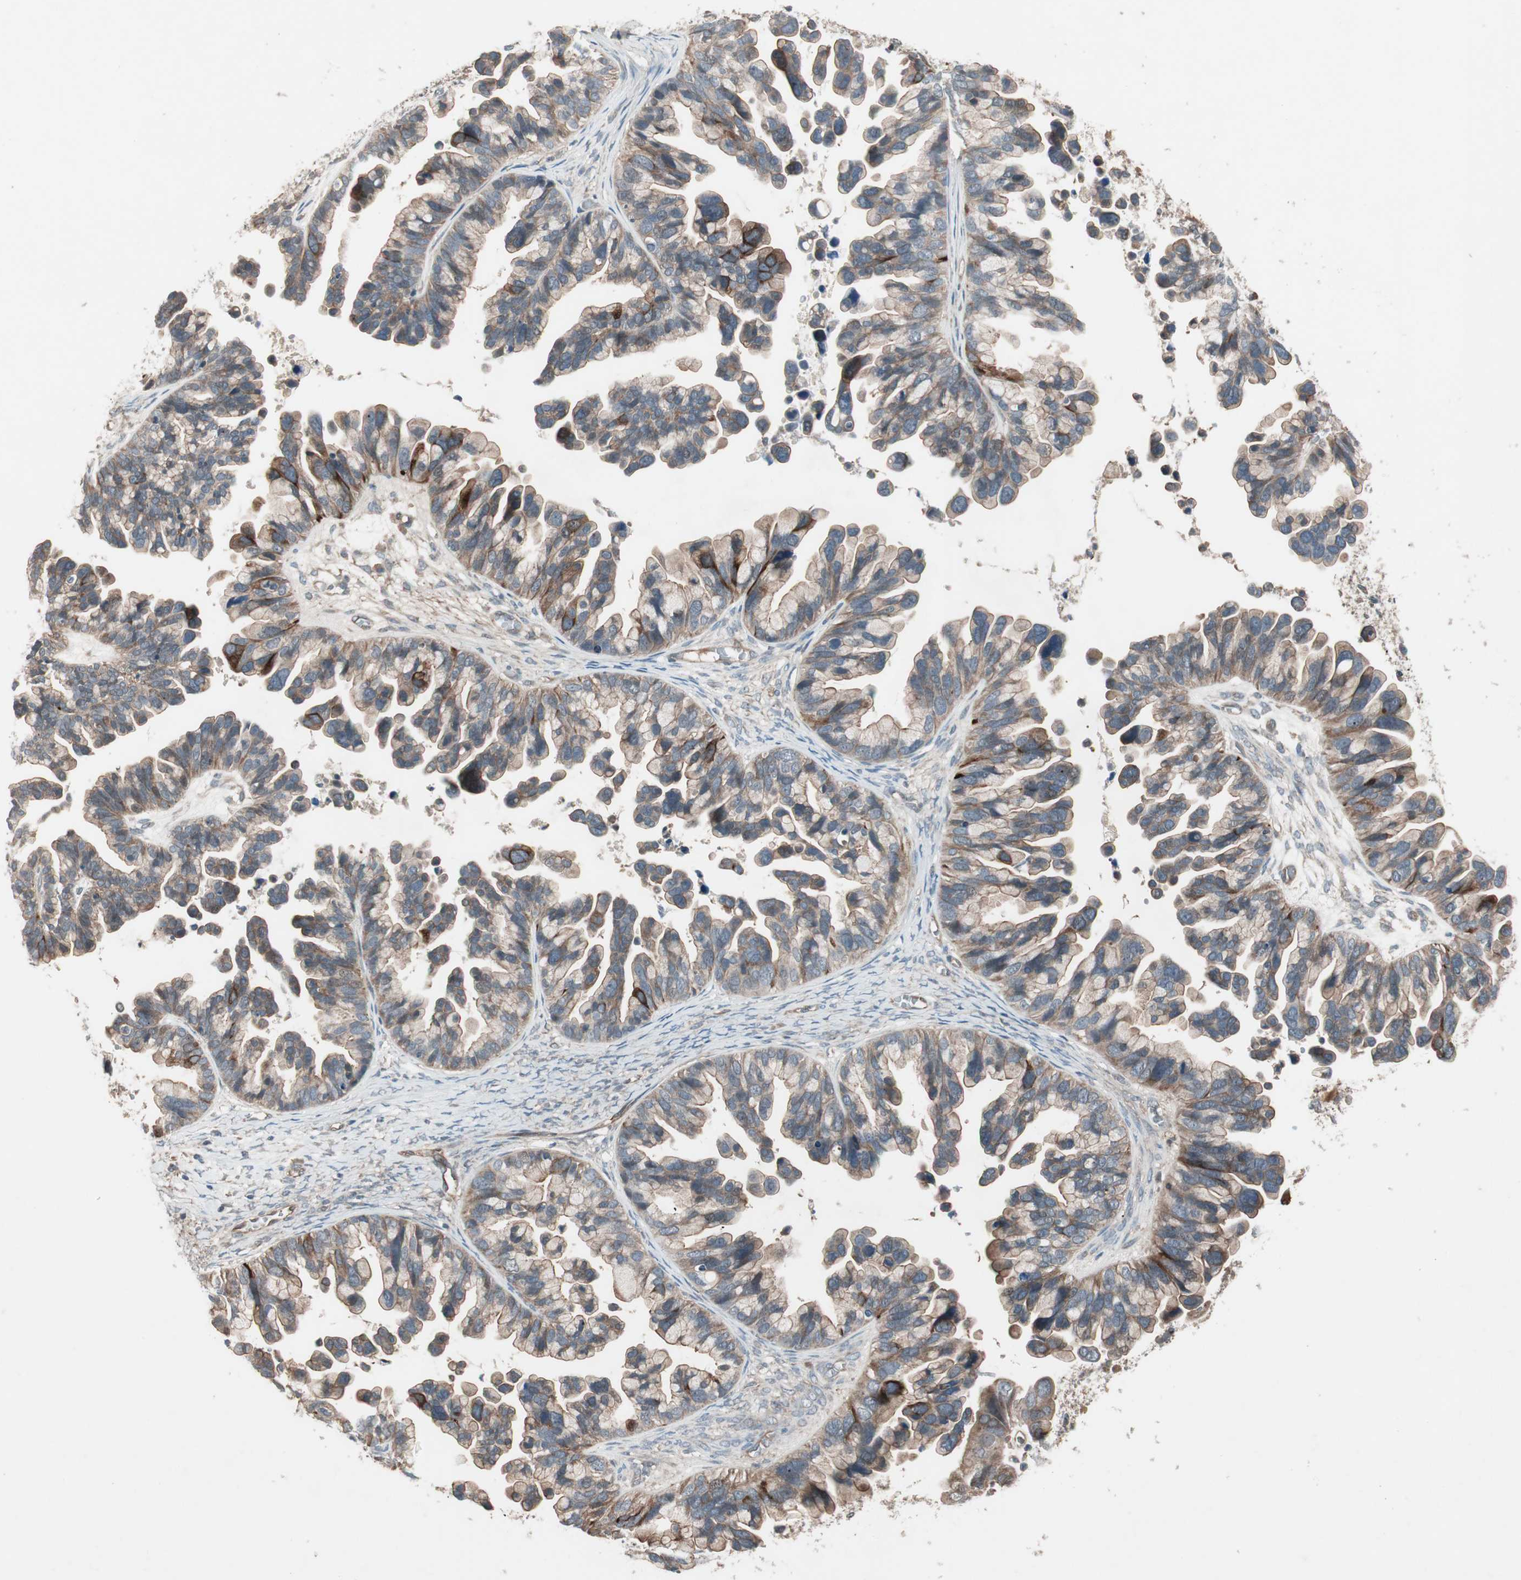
{"staining": {"intensity": "moderate", "quantity": "25%-75%", "location": "cytoplasmic/membranous"}, "tissue": "ovarian cancer", "cell_type": "Tumor cells", "image_type": "cancer", "snomed": [{"axis": "morphology", "description": "Cystadenocarcinoma, serous, NOS"}, {"axis": "topography", "description": "Ovary"}], "caption": "This micrograph displays immunohistochemistry (IHC) staining of ovarian serous cystadenocarcinoma, with medium moderate cytoplasmic/membranous positivity in about 25%-75% of tumor cells.", "gene": "TFPI", "patient": {"sex": "female", "age": 56}}